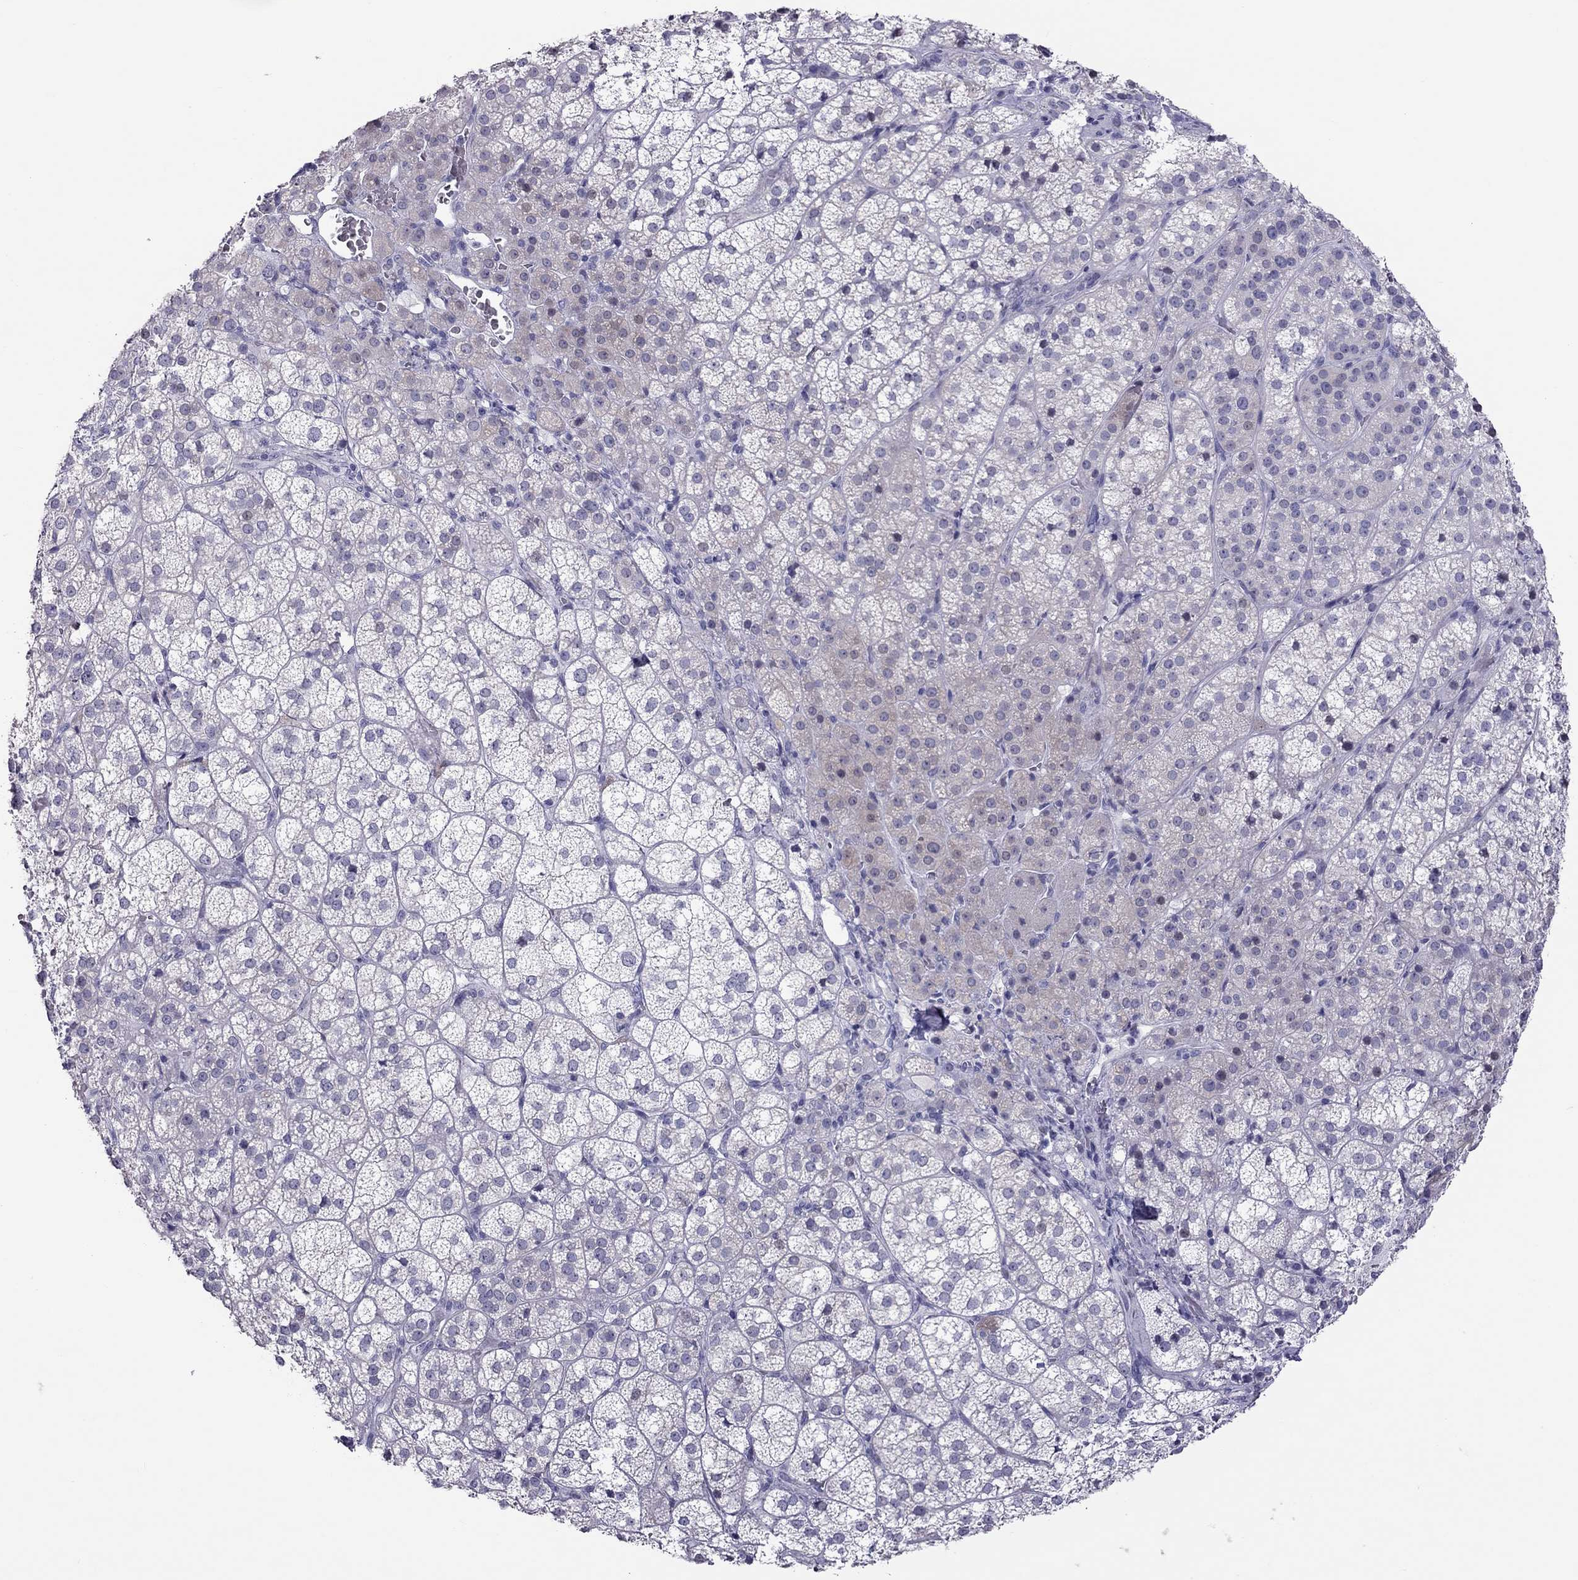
{"staining": {"intensity": "negative", "quantity": "none", "location": "none"}, "tissue": "adrenal gland", "cell_type": "Glandular cells", "image_type": "normal", "snomed": [{"axis": "morphology", "description": "Normal tissue, NOS"}, {"axis": "topography", "description": "Adrenal gland"}], "caption": "DAB immunohistochemical staining of benign adrenal gland exhibits no significant expression in glandular cells. Brightfield microscopy of immunohistochemistry stained with DAB (3,3'-diaminobenzidine) (brown) and hematoxylin (blue), captured at high magnification.", "gene": "TEX14", "patient": {"sex": "female", "age": 60}}